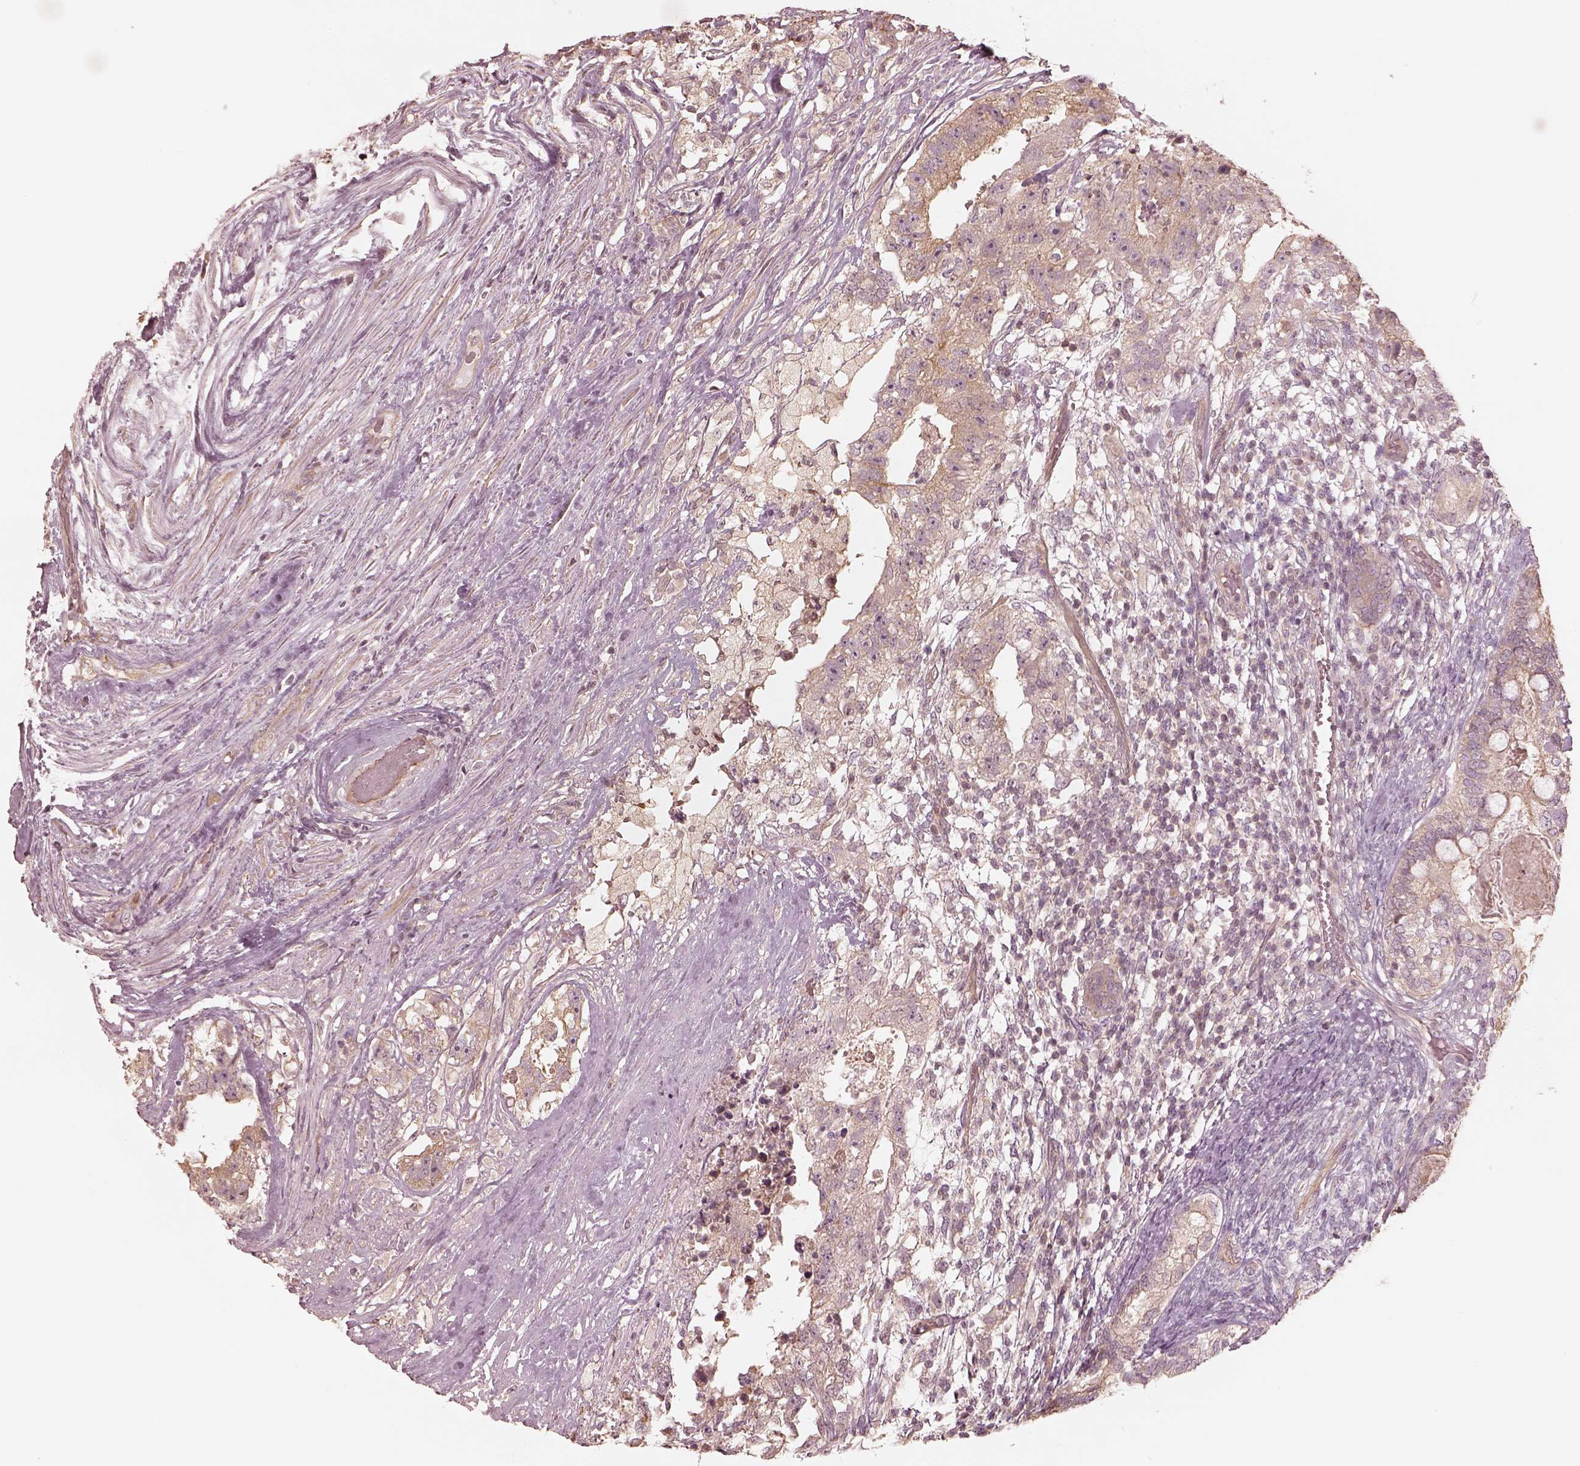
{"staining": {"intensity": "moderate", "quantity": "<25%", "location": "cytoplasmic/membranous"}, "tissue": "testis cancer", "cell_type": "Tumor cells", "image_type": "cancer", "snomed": [{"axis": "morphology", "description": "Seminoma, NOS"}, {"axis": "morphology", "description": "Carcinoma, Embryonal, NOS"}, {"axis": "topography", "description": "Testis"}], "caption": "About <25% of tumor cells in human testis cancer (seminoma) display moderate cytoplasmic/membranous protein positivity as visualized by brown immunohistochemical staining.", "gene": "KIF5C", "patient": {"sex": "male", "age": 41}}